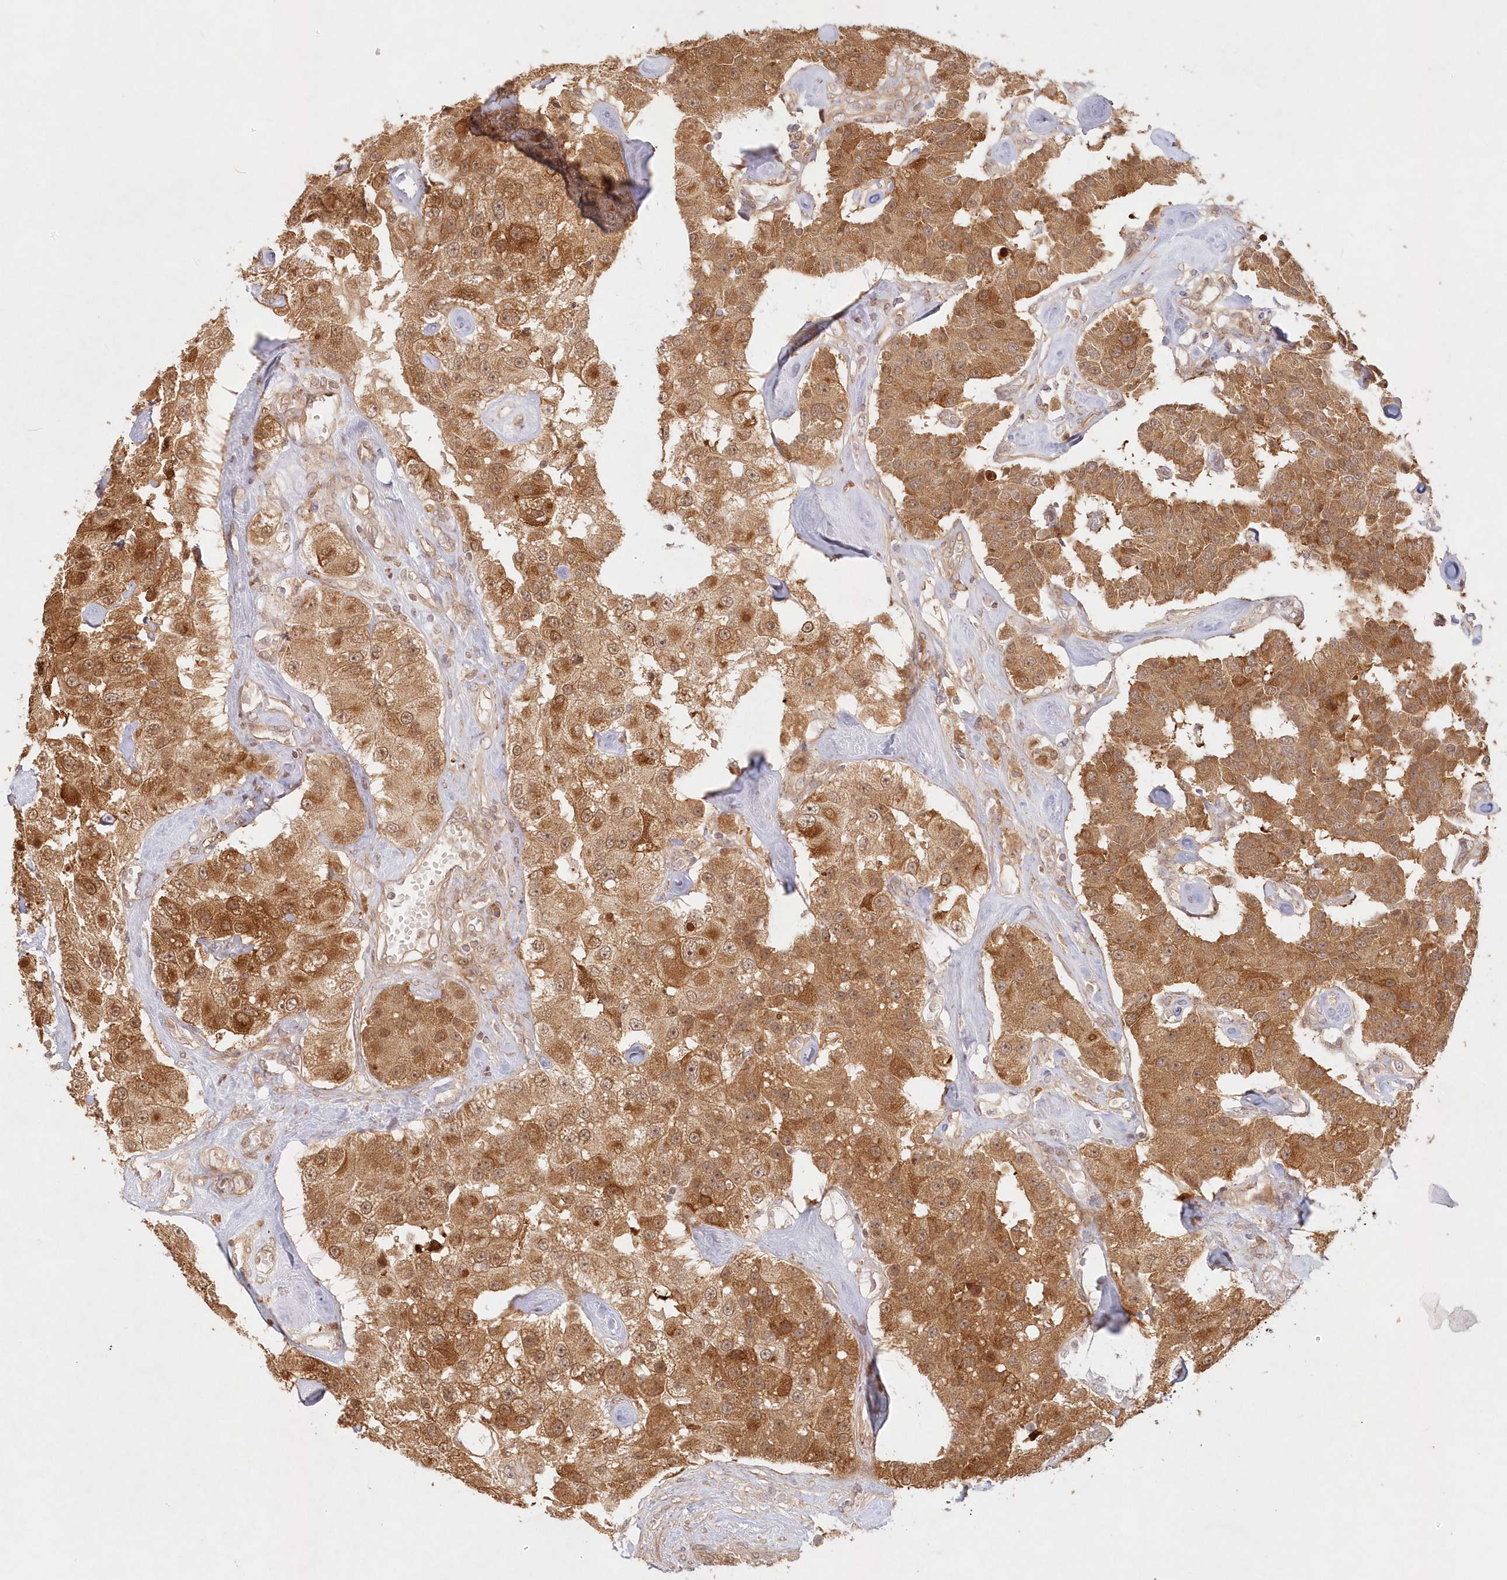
{"staining": {"intensity": "moderate", "quantity": ">75%", "location": "cytoplasmic/membranous"}, "tissue": "carcinoid", "cell_type": "Tumor cells", "image_type": "cancer", "snomed": [{"axis": "morphology", "description": "Carcinoid, malignant, NOS"}, {"axis": "topography", "description": "Pancreas"}], "caption": "Immunohistochemistry image of neoplastic tissue: human malignant carcinoid stained using immunohistochemistry (IHC) exhibits medium levels of moderate protein expression localized specifically in the cytoplasmic/membranous of tumor cells, appearing as a cytoplasmic/membranous brown color.", "gene": "KIAA0232", "patient": {"sex": "male", "age": 41}}